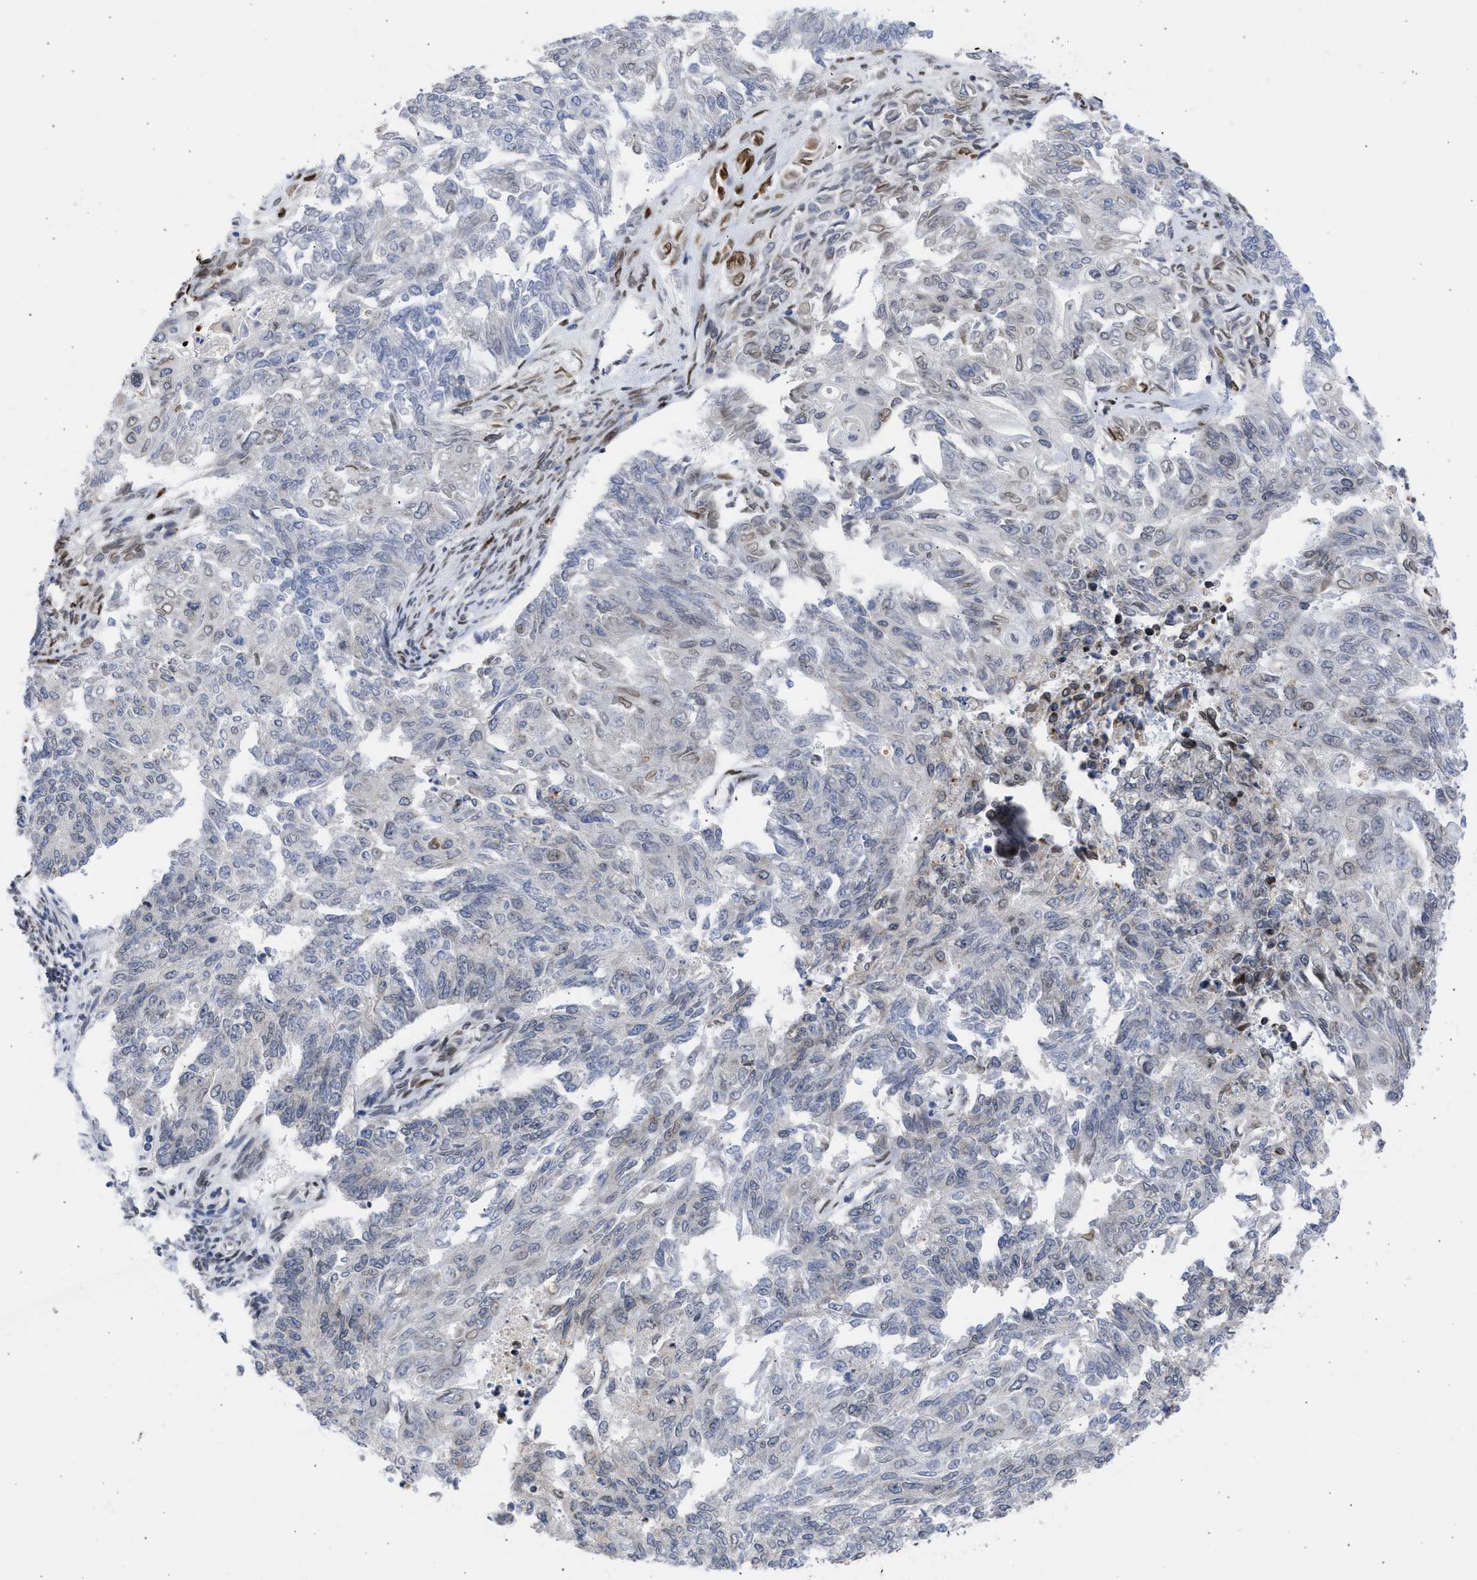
{"staining": {"intensity": "weak", "quantity": "<25%", "location": "nuclear"}, "tissue": "endometrial cancer", "cell_type": "Tumor cells", "image_type": "cancer", "snomed": [{"axis": "morphology", "description": "Adenocarcinoma, NOS"}, {"axis": "topography", "description": "Endometrium"}], "caption": "Tumor cells are negative for protein expression in human endometrial cancer (adenocarcinoma).", "gene": "NUP35", "patient": {"sex": "female", "age": 32}}